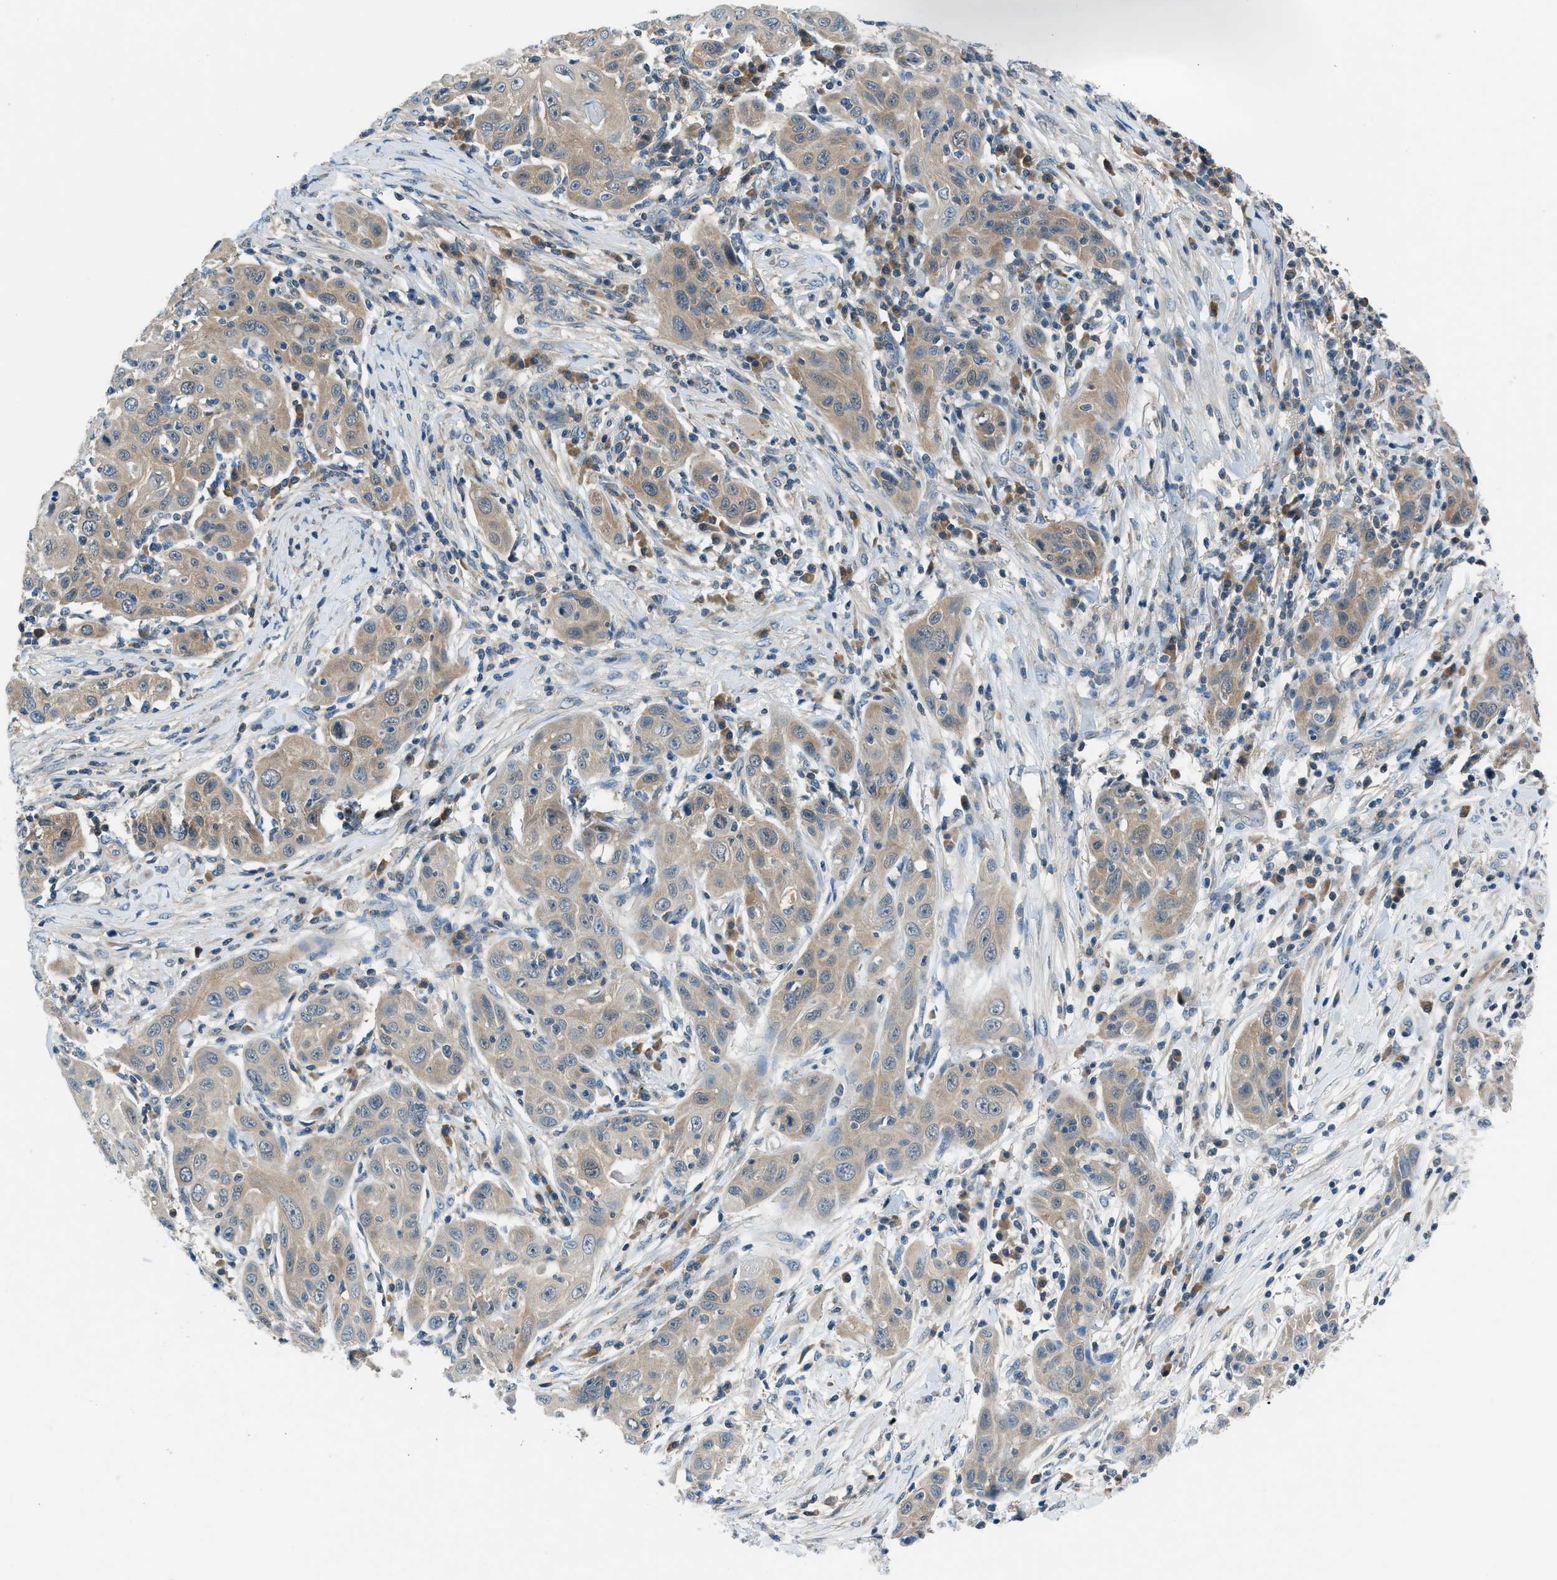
{"staining": {"intensity": "weak", "quantity": "25%-75%", "location": "cytoplasmic/membranous"}, "tissue": "skin cancer", "cell_type": "Tumor cells", "image_type": "cancer", "snomed": [{"axis": "morphology", "description": "Squamous cell carcinoma, NOS"}, {"axis": "topography", "description": "Skin"}], "caption": "Skin cancer tissue demonstrates weak cytoplasmic/membranous positivity in about 25%-75% of tumor cells, visualized by immunohistochemistry. Using DAB (brown) and hematoxylin (blue) stains, captured at high magnification using brightfield microscopy.", "gene": "ACP1", "patient": {"sex": "female", "age": 88}}